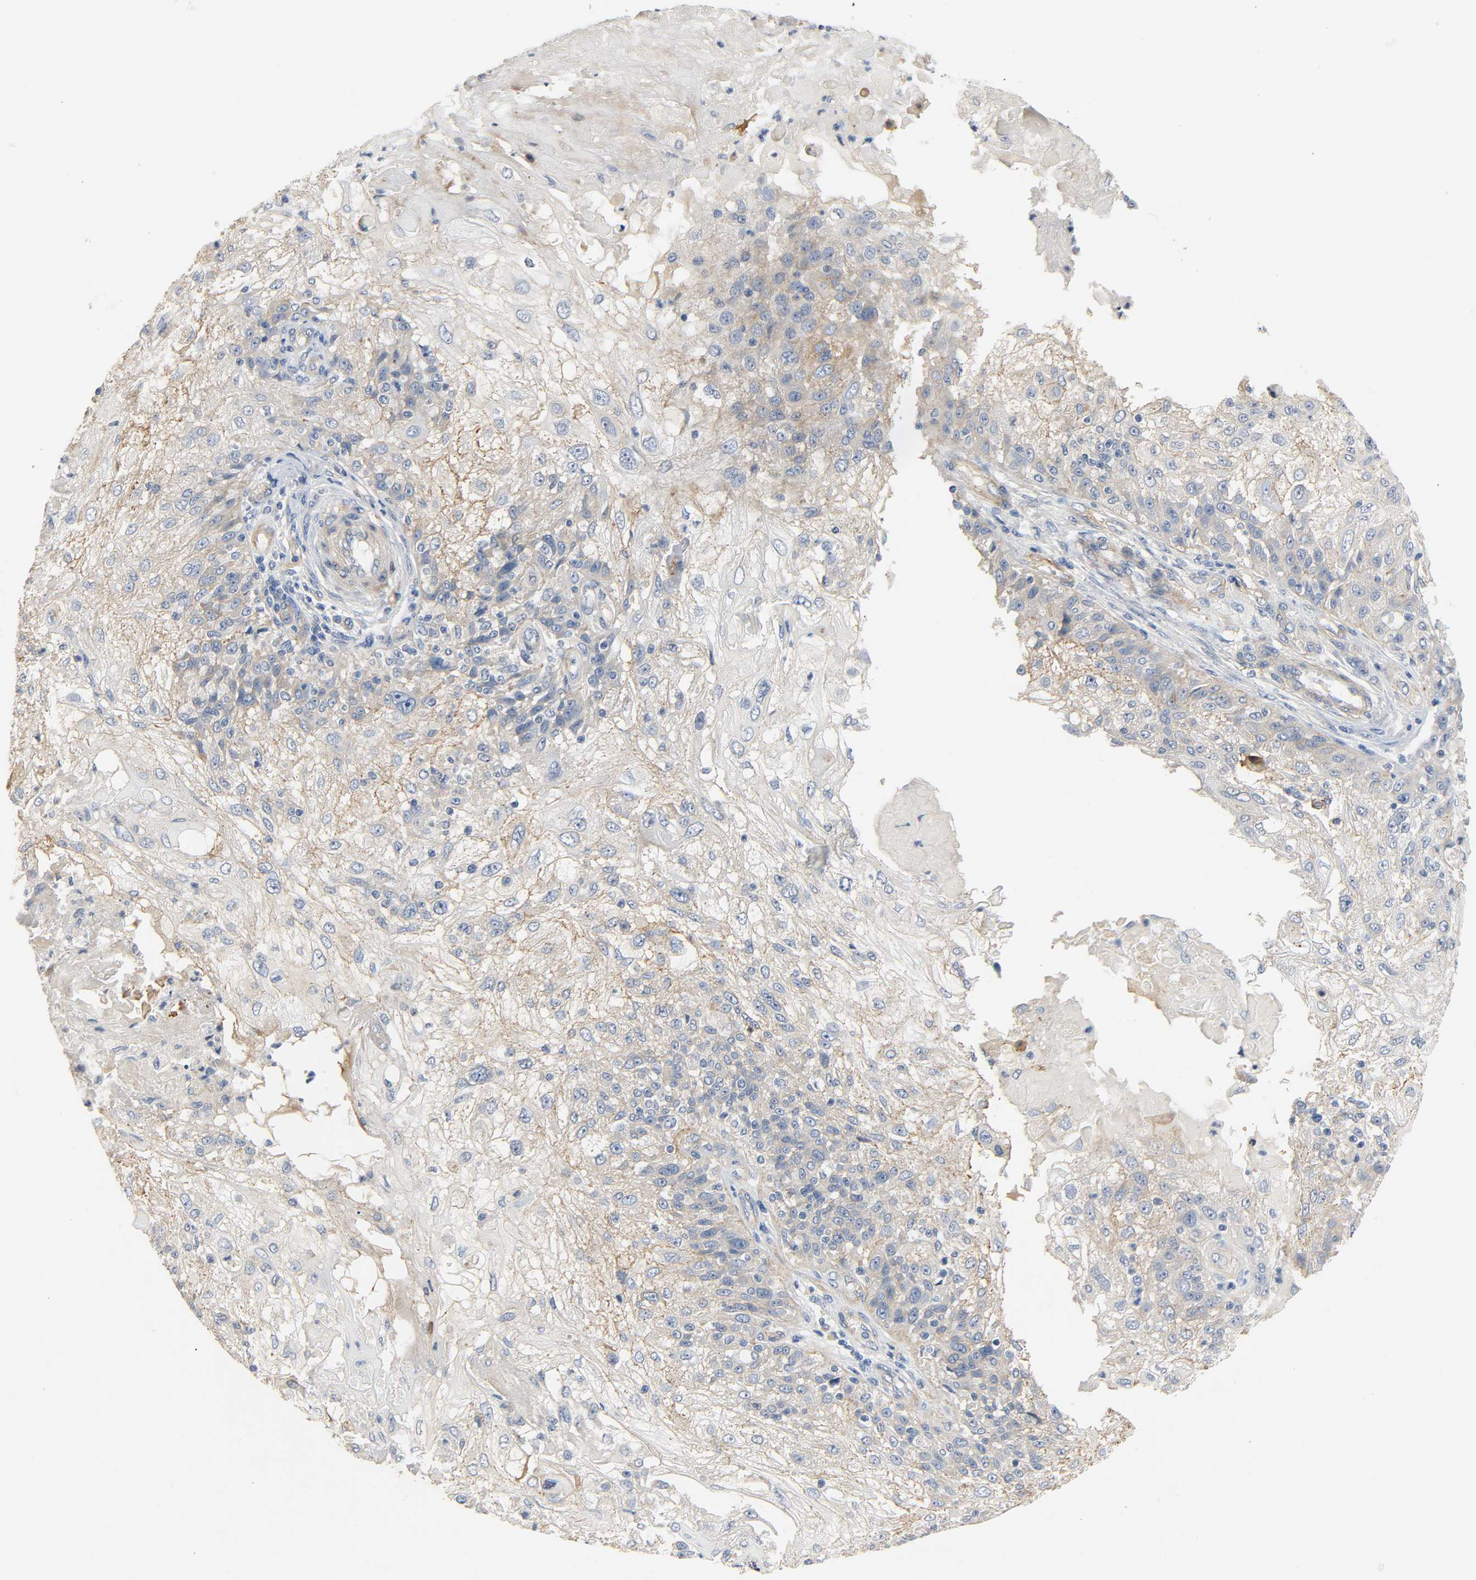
{"staining": {"intensity": "moderate", "quantity": ">75%", "location": "cytoplasmic/membranous"}, "tissue": "skin cancer", "cell_type": "Tumor cells", "image_type": "cancer", "snomed": [{"axis": "morphology", "description": "Normal tissue, NOS"}, {"axis": "morphology", "description": "Squamous cell carcinoma, NOS"}, {"axis": "topography", "description": "Skin"}], "caption": "Immunohistochemistry of skin cancer exhibits medium levels of moderate cytoplasmic/membranous expression in approximately >75% of tumor cells.", "gene": "ARPC1A", "patient": {"sex": "female", "age": 83}}